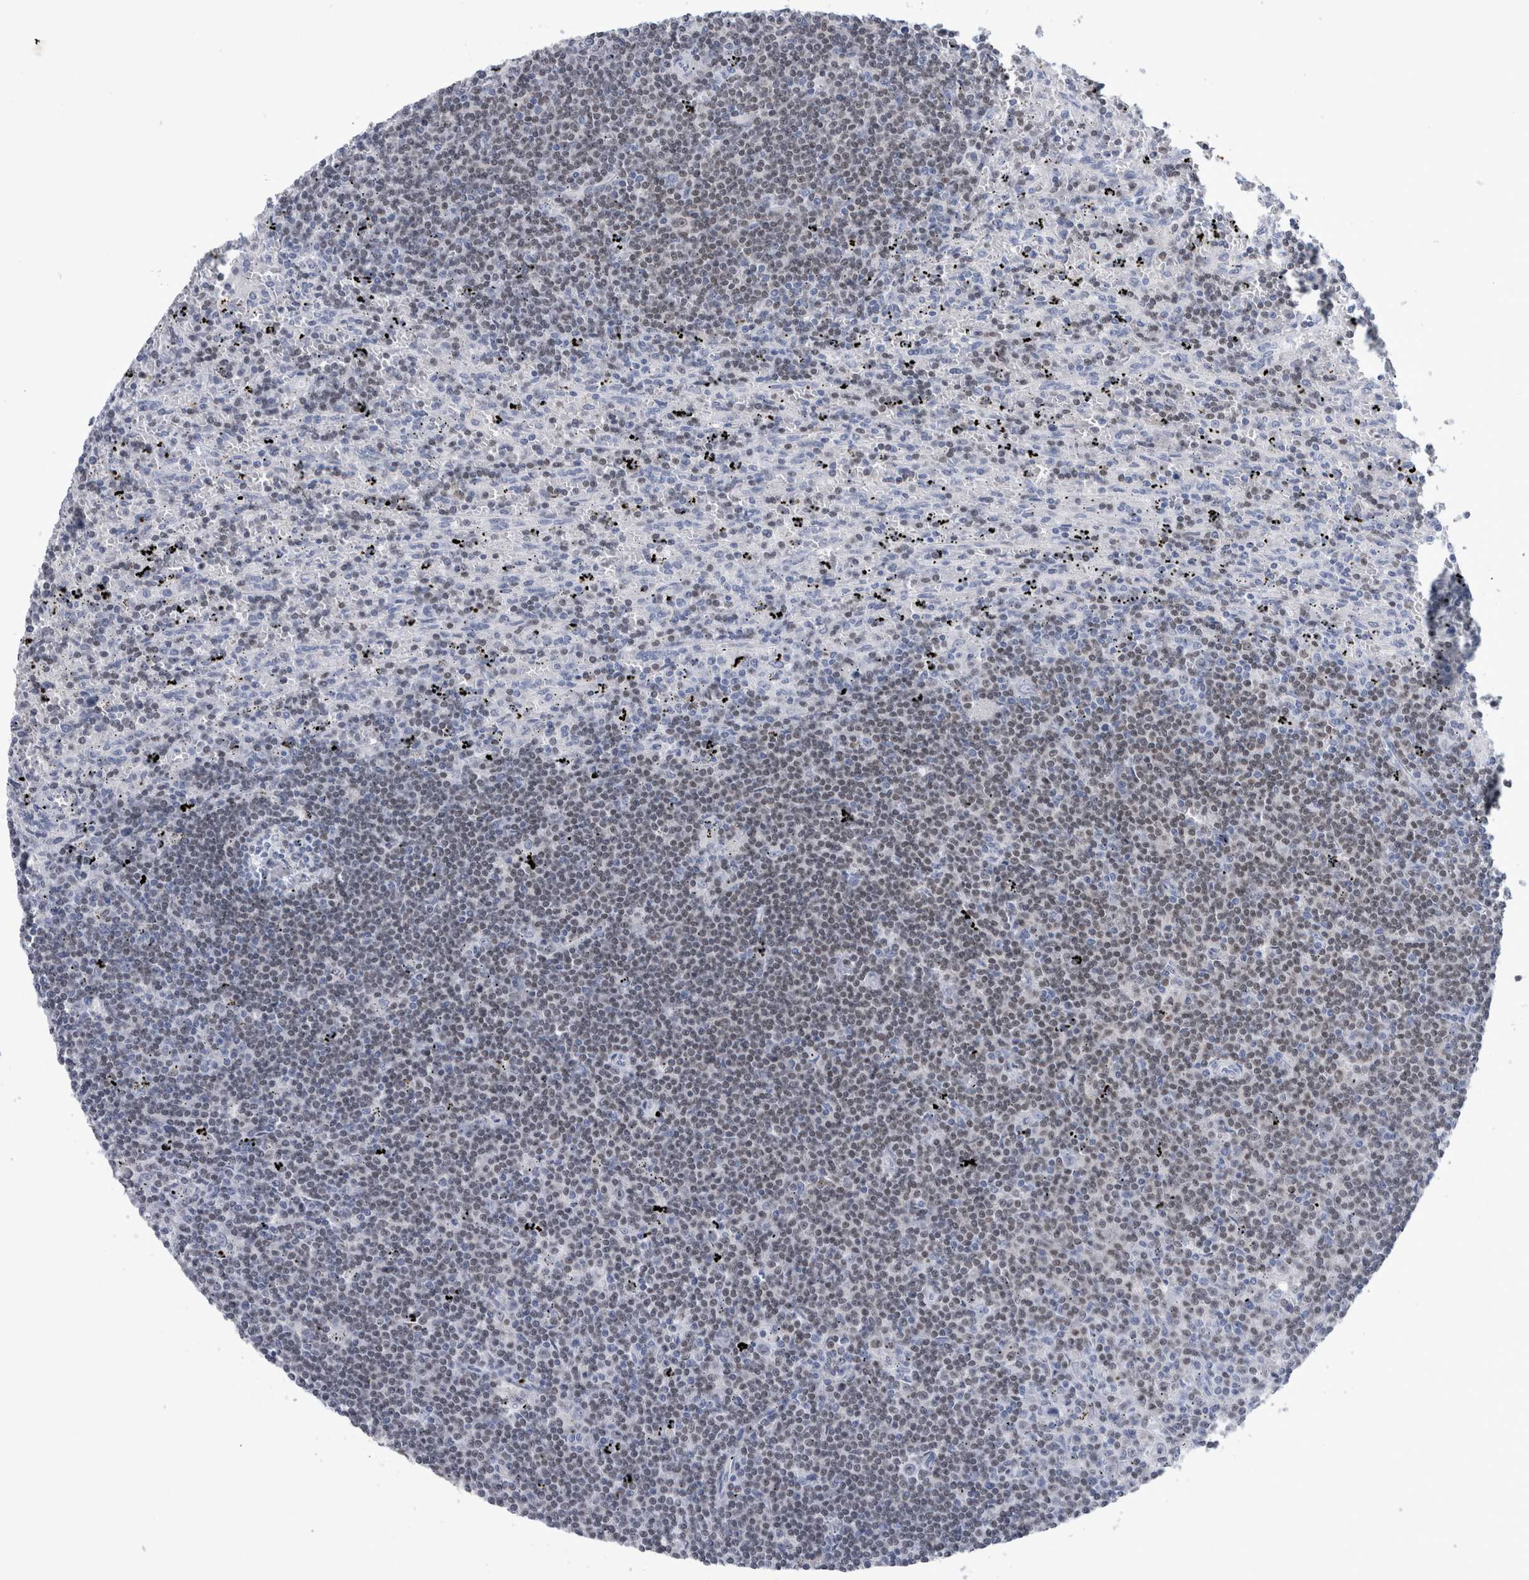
{"staining": {"intensity": "weak", "quantity": "25%-75%", "location": "nuclear"}, "tissue": "lymphoma", "cell_type": "Tumor cells", "image_type": "cancer", "snomed": [{"axis": "morphology", "description": "Malignant lymphoma, non-Hodgkin's type, Low grade"}, {"axis": "topography", "description": "Spleen"}], "caption": "High-magnification brightfield microscopy of lymphoma stained with DAB (3,3'-diaminobenzidine) (brown) and counterstained with hematoxylin (blue). tumor cells exhibit weak nuclear expression is present in approximately25%-75% of cells. Nuclei are stained in blue.", "gene": "PAX5", "patient": {"sex": "male", "age": 76}}